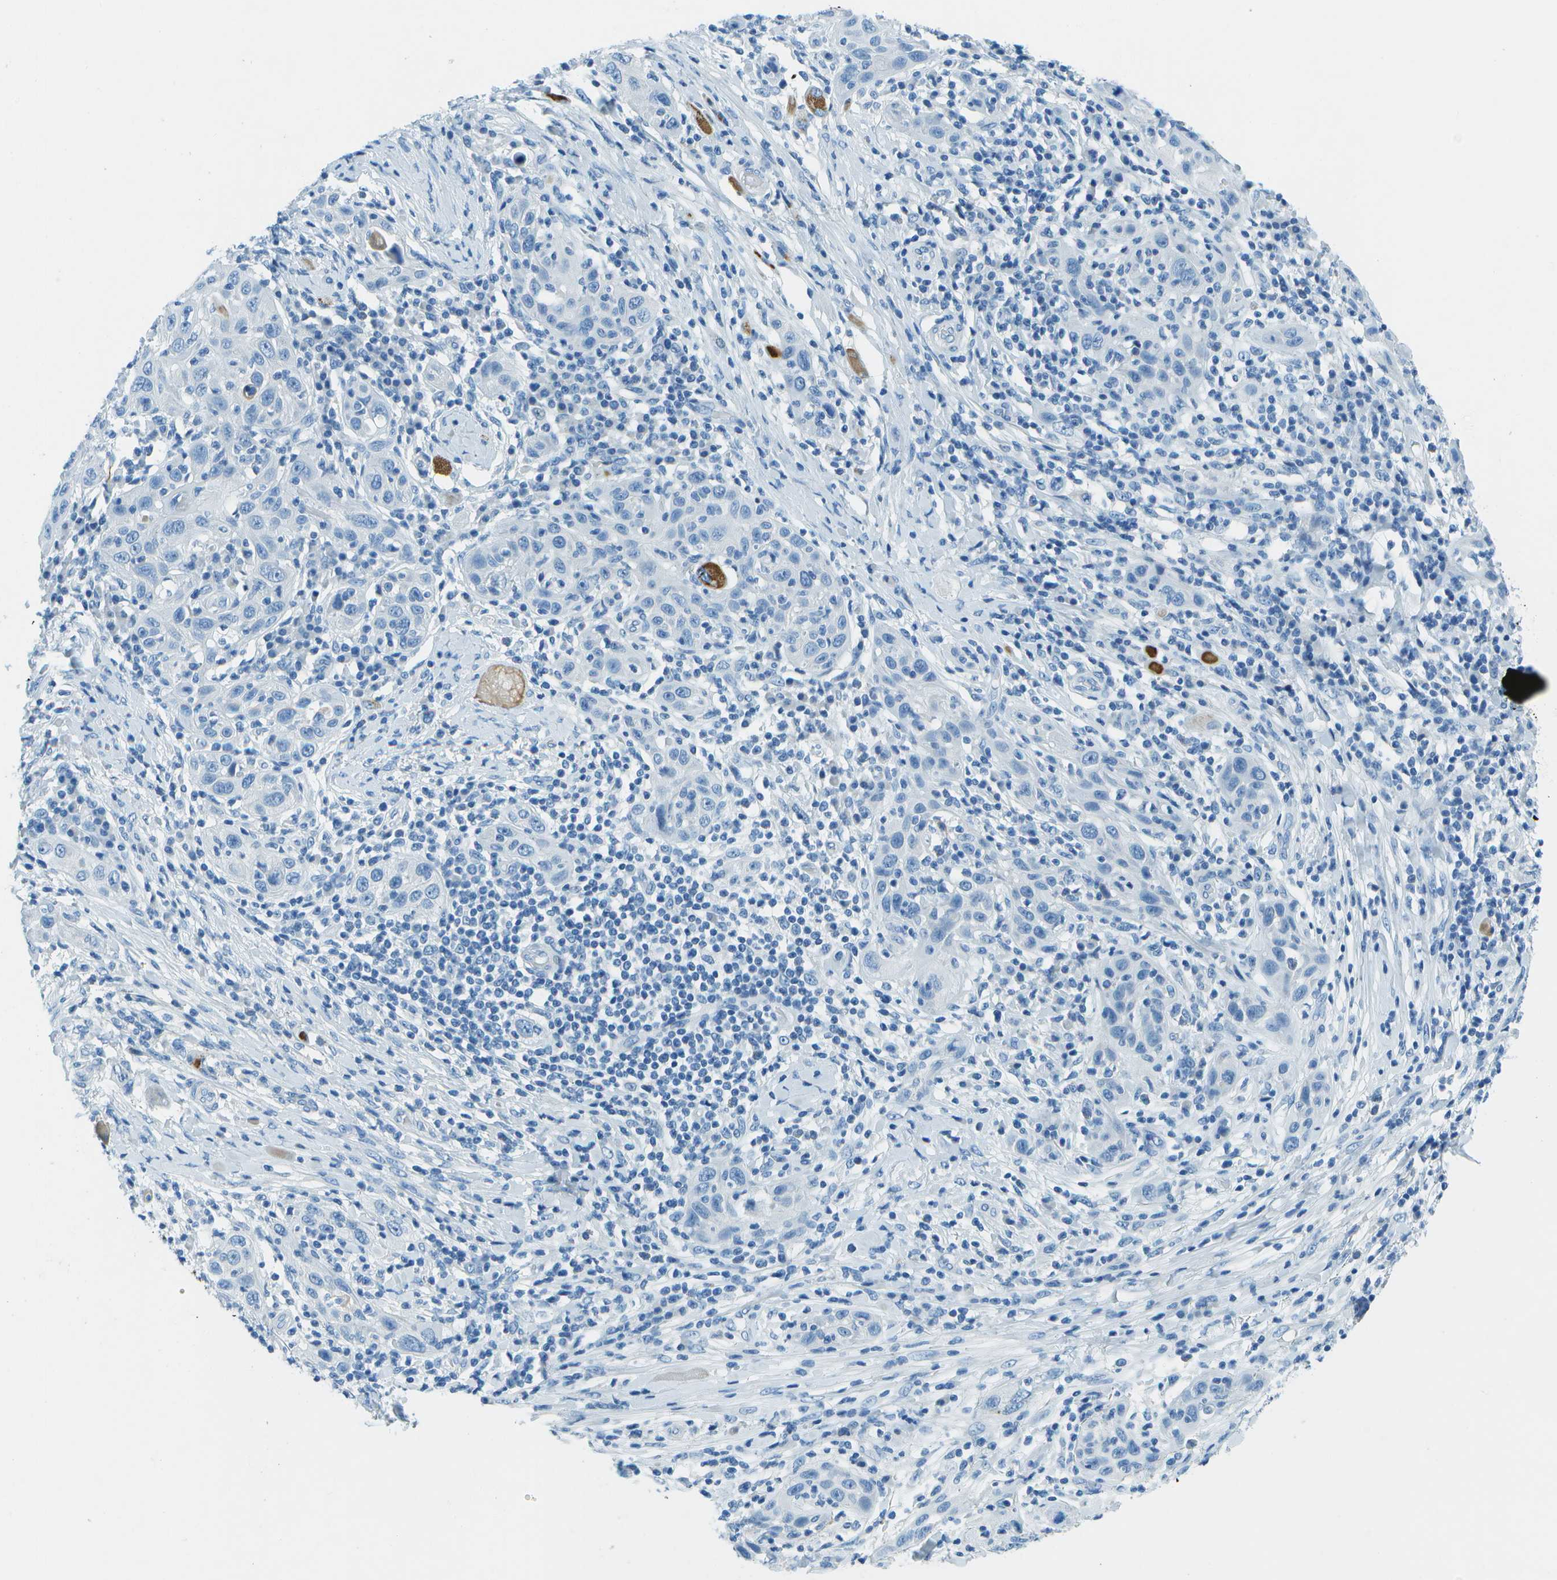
{"staining": {"intensity": "negative", "quantity": "none", "location": "none"}, "tissue": "skin cancer", "cell_type": "Tumor cells", "image_type": "cancer", "snomed": [{"axis": "morphology", "description": "Squamous cell carcinoma, NOS"}, {"axis": "topography", "description": "Skin"}], "caption": "High power microscopy histopathology image of an immunohistochemistry (IHC) image of skin cancer (squamous cell carcinoma), revealing no significant positivity in tumor cells.", "gene": "SLC16A10", "patient": {"sex": "female", "age": 88}}